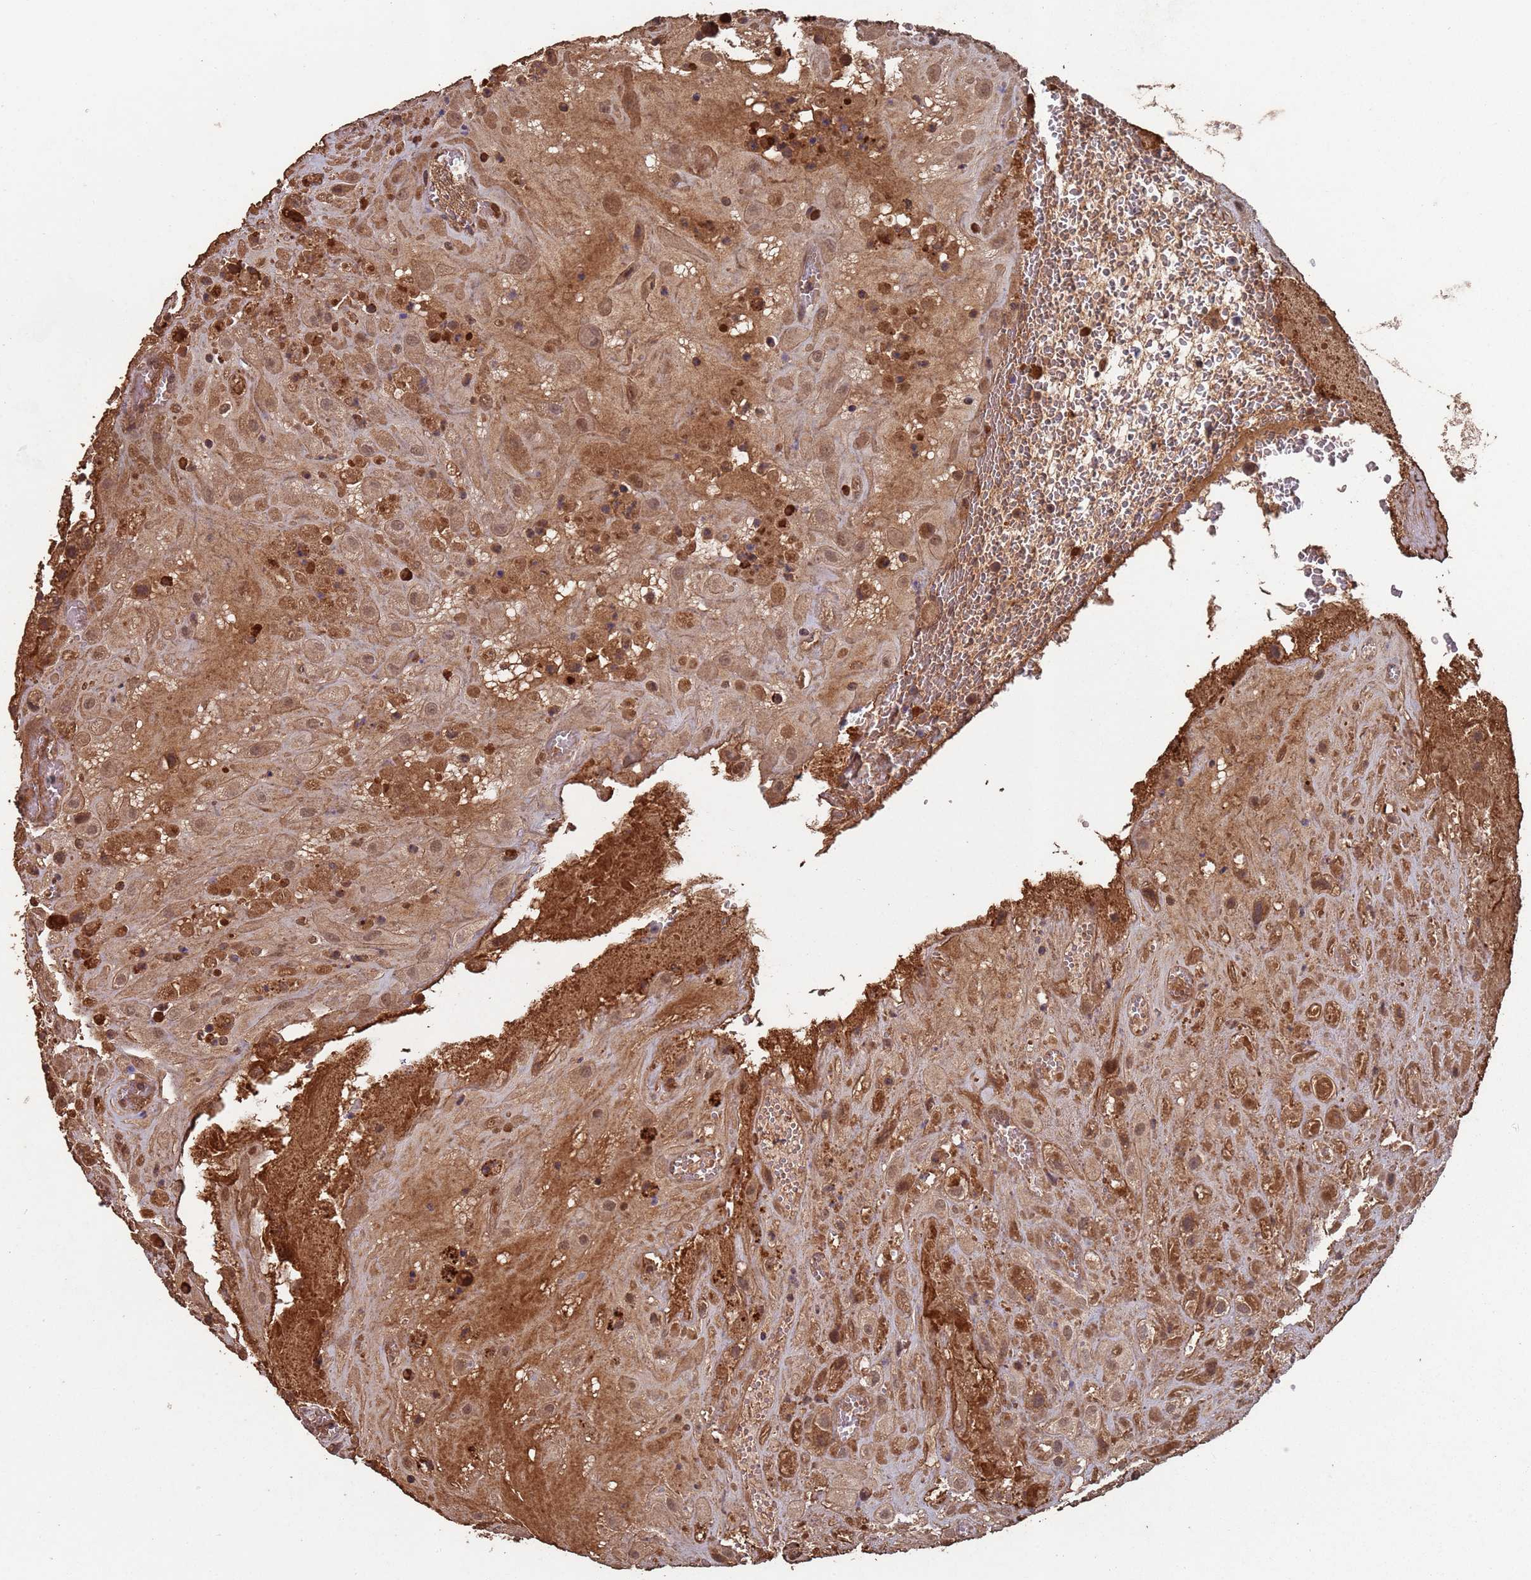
{"staining": {"intensity": "moderate", "quantity": ">75%", "location": "cytoplasmic/membranous,nuclear"}, "tissue": "placenta", "cell_type": "Decidual cells", "image_type": "normal", "snomed": [{"axis": "morphology", "description": "Normal tissue, NOS"}, {"axis": "topography", "description": "Placenta"}], "caption": "Placenta stained for a protein reveals moderate cytoplasmic/membranous,nuclear positivity in decidual cells. (DAB = brown stain, brightfield microscopy at high magnification).", "gene": "FRAT1", "patient": {"sex": "female", "age": 35}}